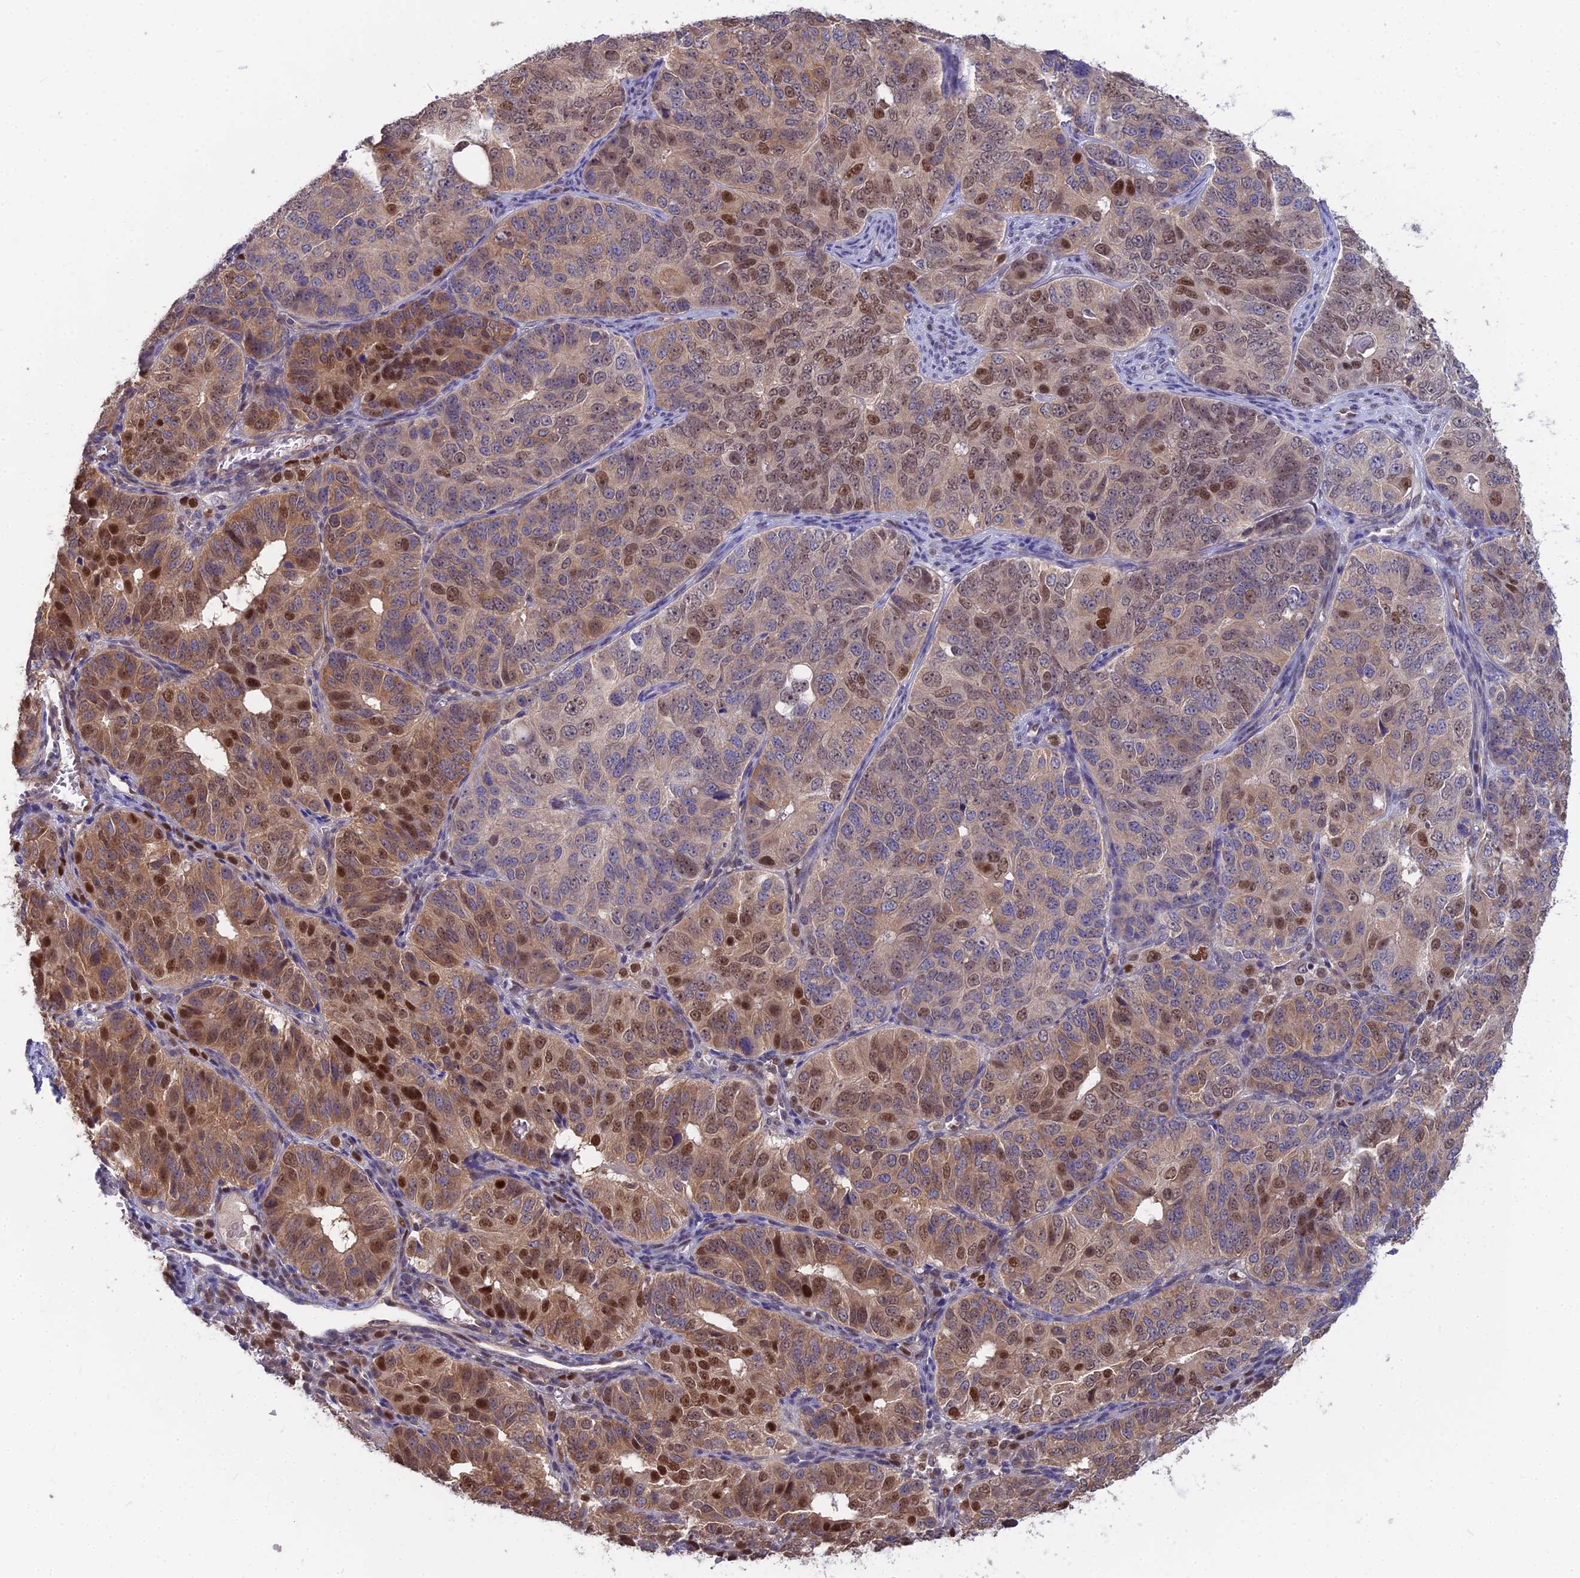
{"staining": {"intensity": "moderate", "quantity": "25%-75%", "location": "cytoplasmic/membranous,nuclear"}, "tissue": "ovarian cancer", "cell_type": "Tumor cells", "image_type": "cancer", "snomed": [{"axis": "morphology", "description": "Carcinoma, endometroid"}, {"axis": "topography", "description": "Ovary"}], "caption": "Immunohistochemistry (IHC) photomicrograph of endometroid carcinoma (ovarian) stained for a protein (brown), which reveals medium levels of moderate cytoplasmic/membranous and nuclear expression in approximately 25%-75% of tumor cells.", "gene": "DNPEP", "patient": {"sex": "female", "age": 51}}